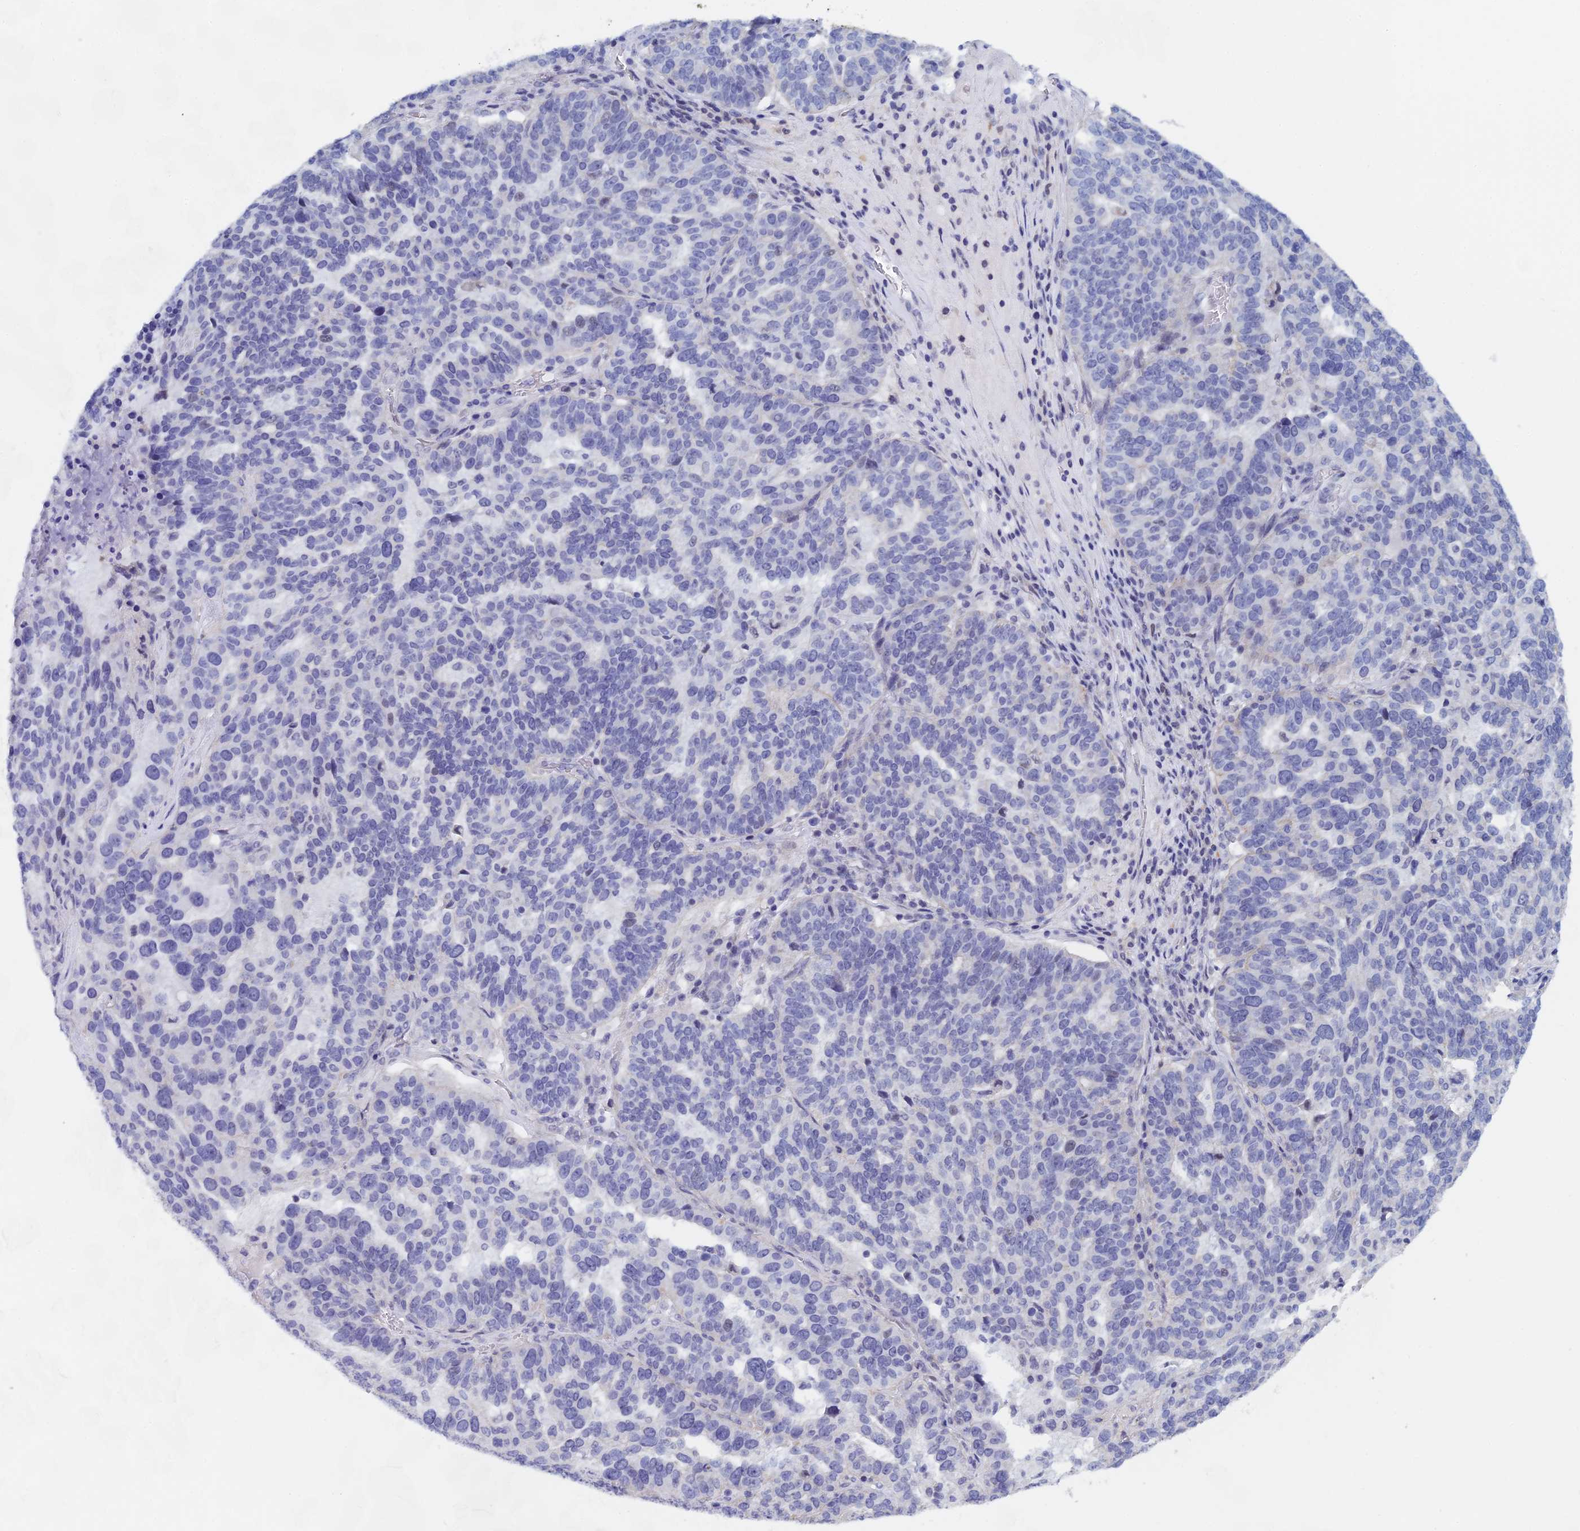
{"staining": {"intensity": "negative", "quantity": "none", "location": "none"}, "tissue": "ovarian cancer", "cell_type": "Tumor cells", "image_type": "cancer", "snomed": [{"axis": "morphology", "description": "Cystadenocarcinoma, serous, NOS"}, {"axis": "topography", "description": "Ovary"}], "caption": "There is no significant staining in tumor cells of ovarian cancer (serous cystadenocarcinoma).", "gene": "GMNC", "patient": {"sex": "female", "age": 59}}